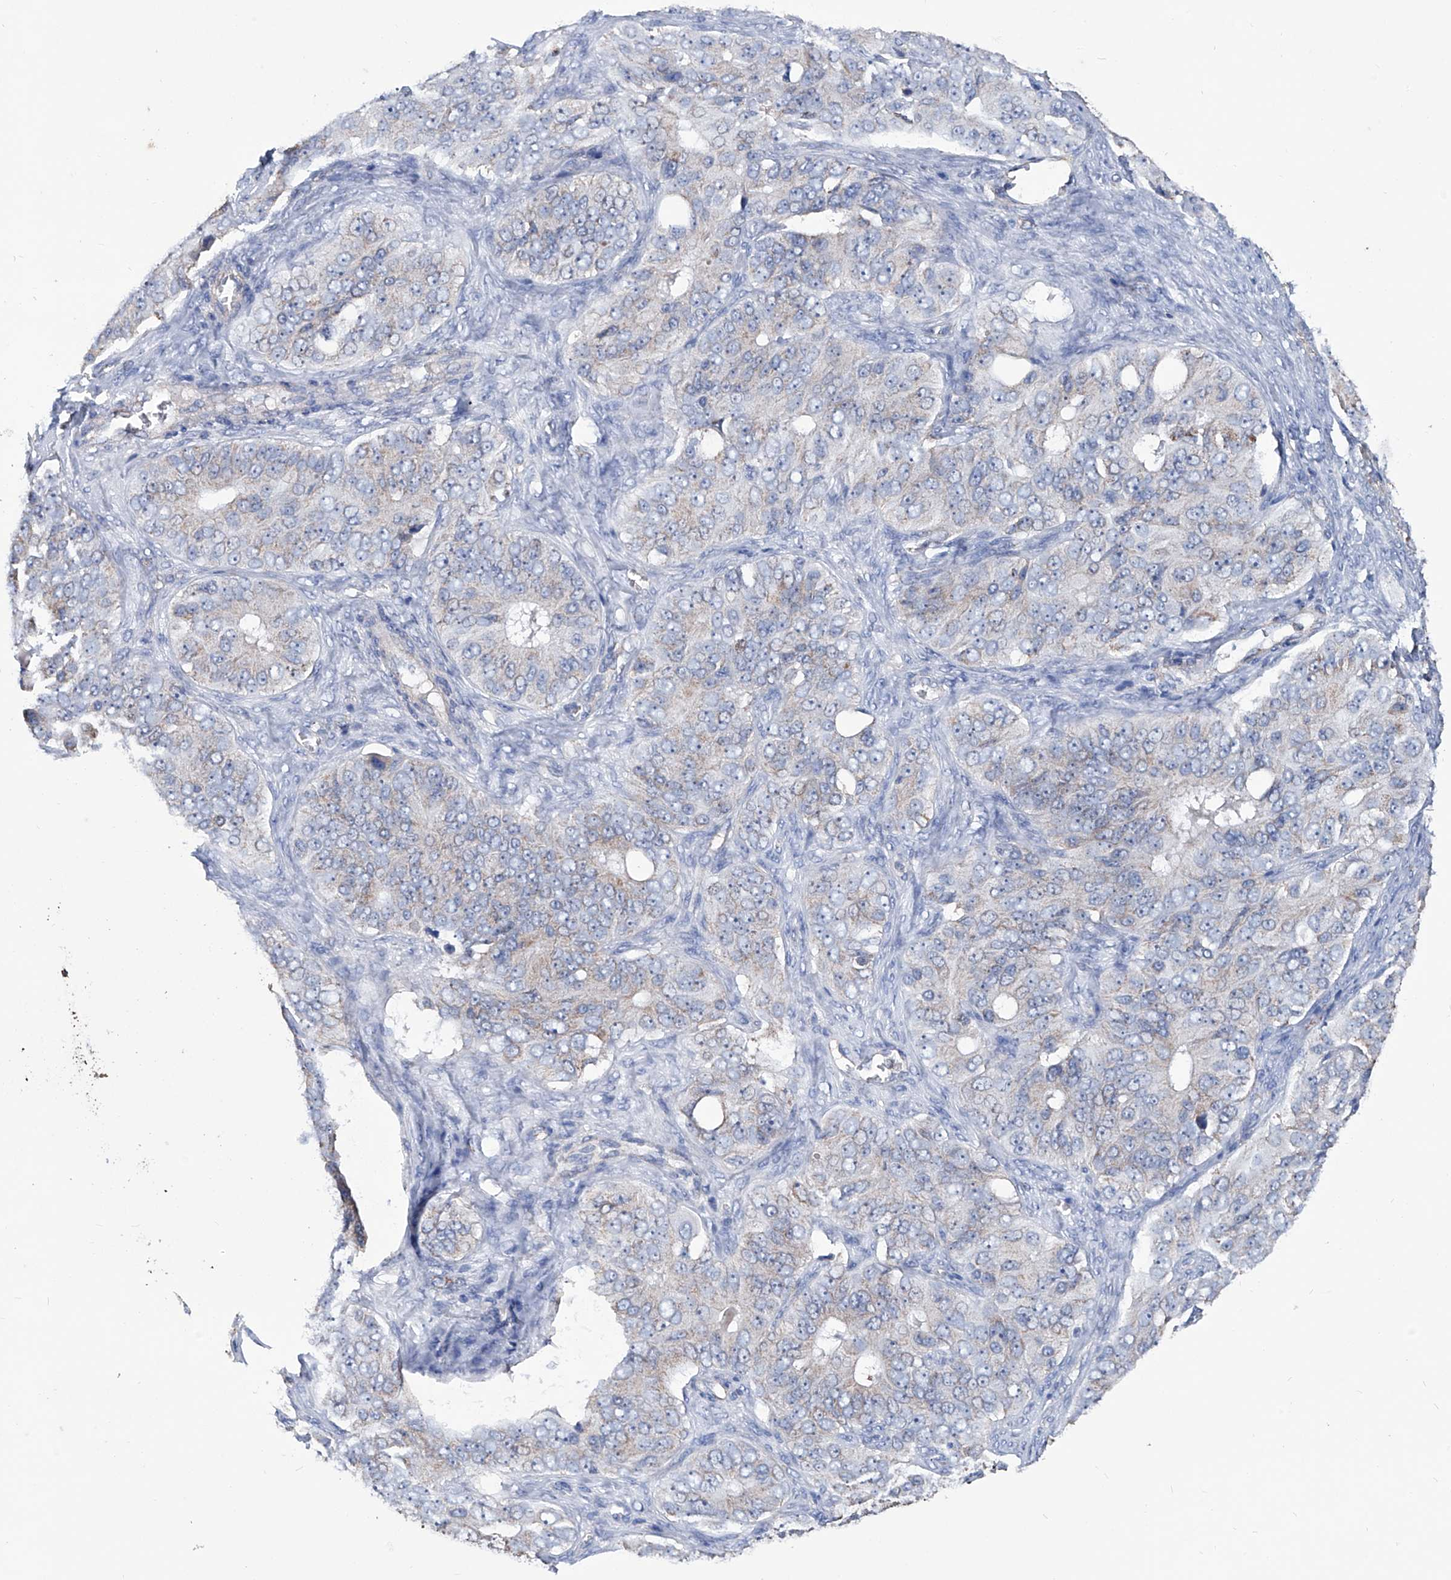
{"staining": {"intensity": "negative", "quantity": "none", "location": "none"}, "tissue": "ovarian cancer", "cell_type": "Tumor cells", "image_type": "cancer", "snomed": [{"axis": "morphology", "description": "Carcinoma, endometroid"}, {"axis": "topography", "description": "Ovary"}], "caption": "Tumor cells are negative for brown protein staining in ovarian cancer (endometroid carcinoma).", "gene": "NHS", "patient": {"sex": "female", "age": 51}}